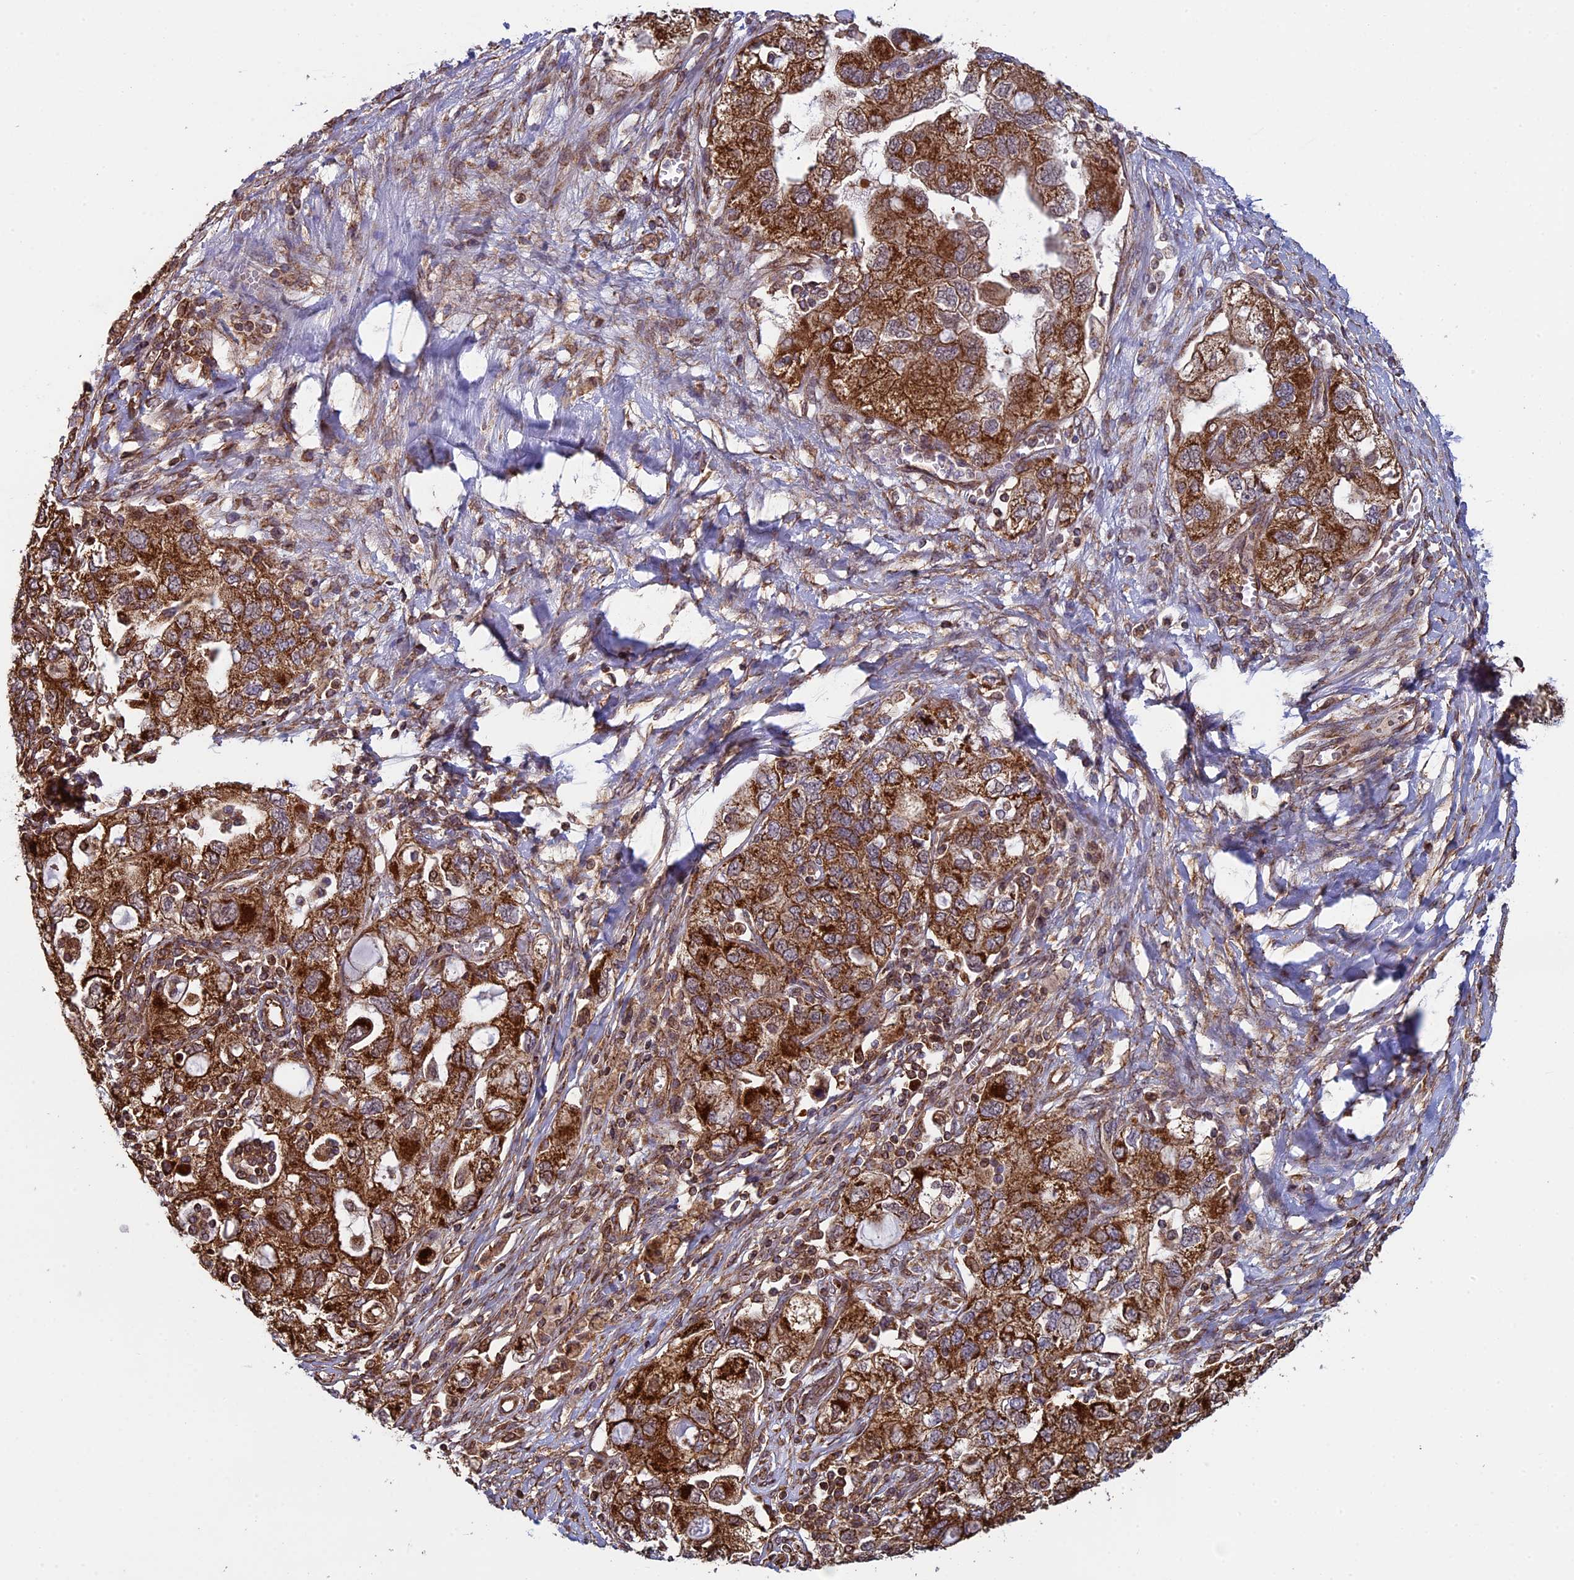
{"staining": {"intensity": "strong", "quantity": ">75%", "location": "cytoplasmic/membranous"}, "tissue": "ovarian cancer", "cell_type": "Tumor cells", "image_type": "cancer", "snomed": [{"axis": "morphology", "description": "Carcinoma, NOS"}, {"axis": "morphology", "description": "Cystadenocarcinoma, serous, NOS"}, {"axis": "topography", "description": "Ovary"}], "caption": "Tumor cells display high levels of strong cytoplasmic/membranous staining in approximately >75% of cells in ovarian cancer. The staining is performed using DAB (3,3'-diaminobenzidine) brown chromogen to label protein expression. The nuclei are counter-stained blue using hematoxylin.", "gene": "CCDC8", "patient": {"sex": "female", "age": 69}}